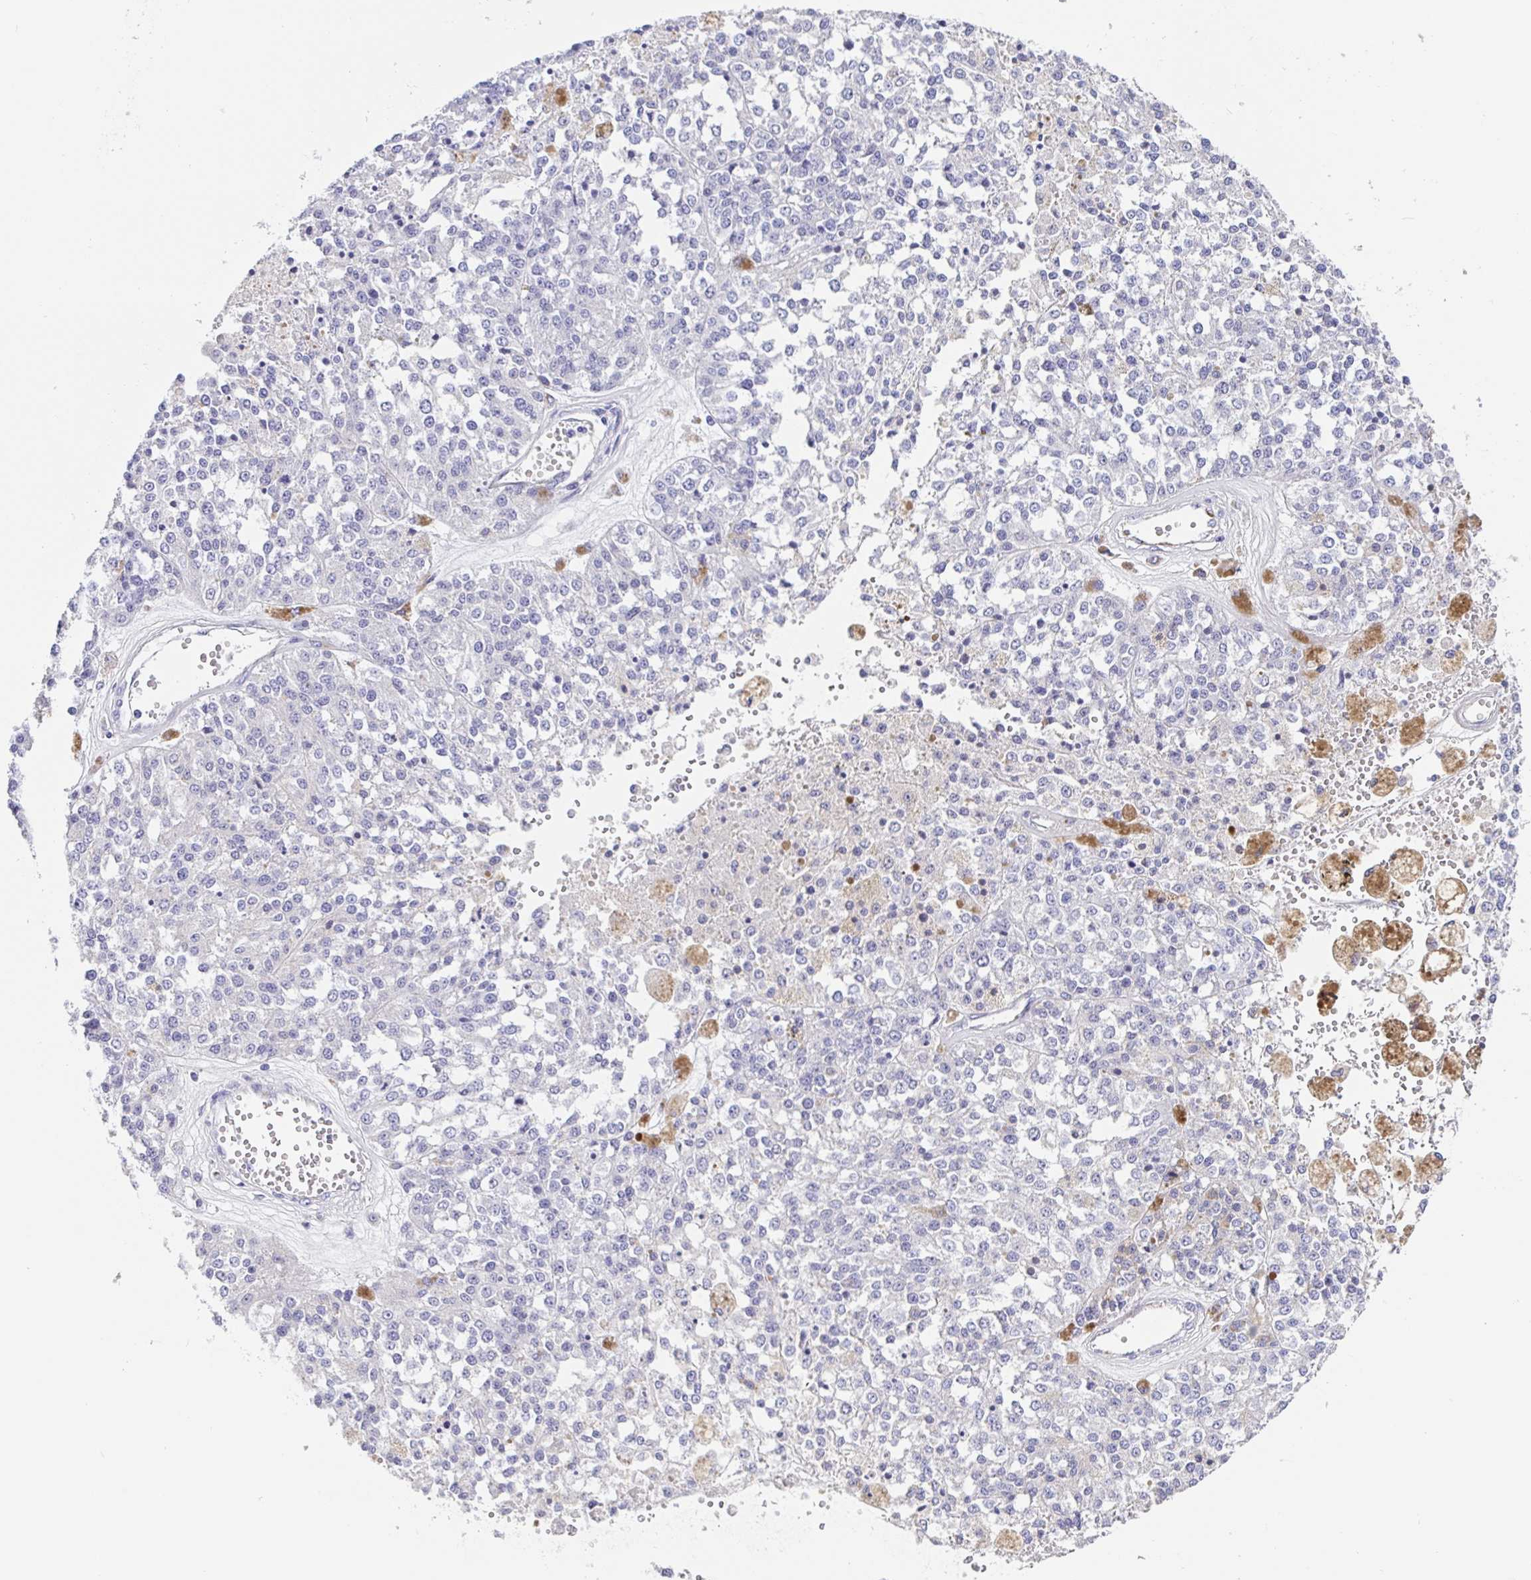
{"staining": {"intensity": "negative", "quantity": "none", "location": "none"}, "tissue": "melanoma", "cell_type": "Tumor cells", "image_type": "cancer", "snomed": [{"axis": "morphology", "description": "Malignant melanoma, Metastatic site"}, {"axis": "topography", "description": "Lymph node"}], "caption": "This is a photomicrograph of immunohistochemistry (IHC) staining of melanoma, which shows no positivity in tumor cells.", "gene": "MAOA", "patient": {"sex": "female", "age": 64}}